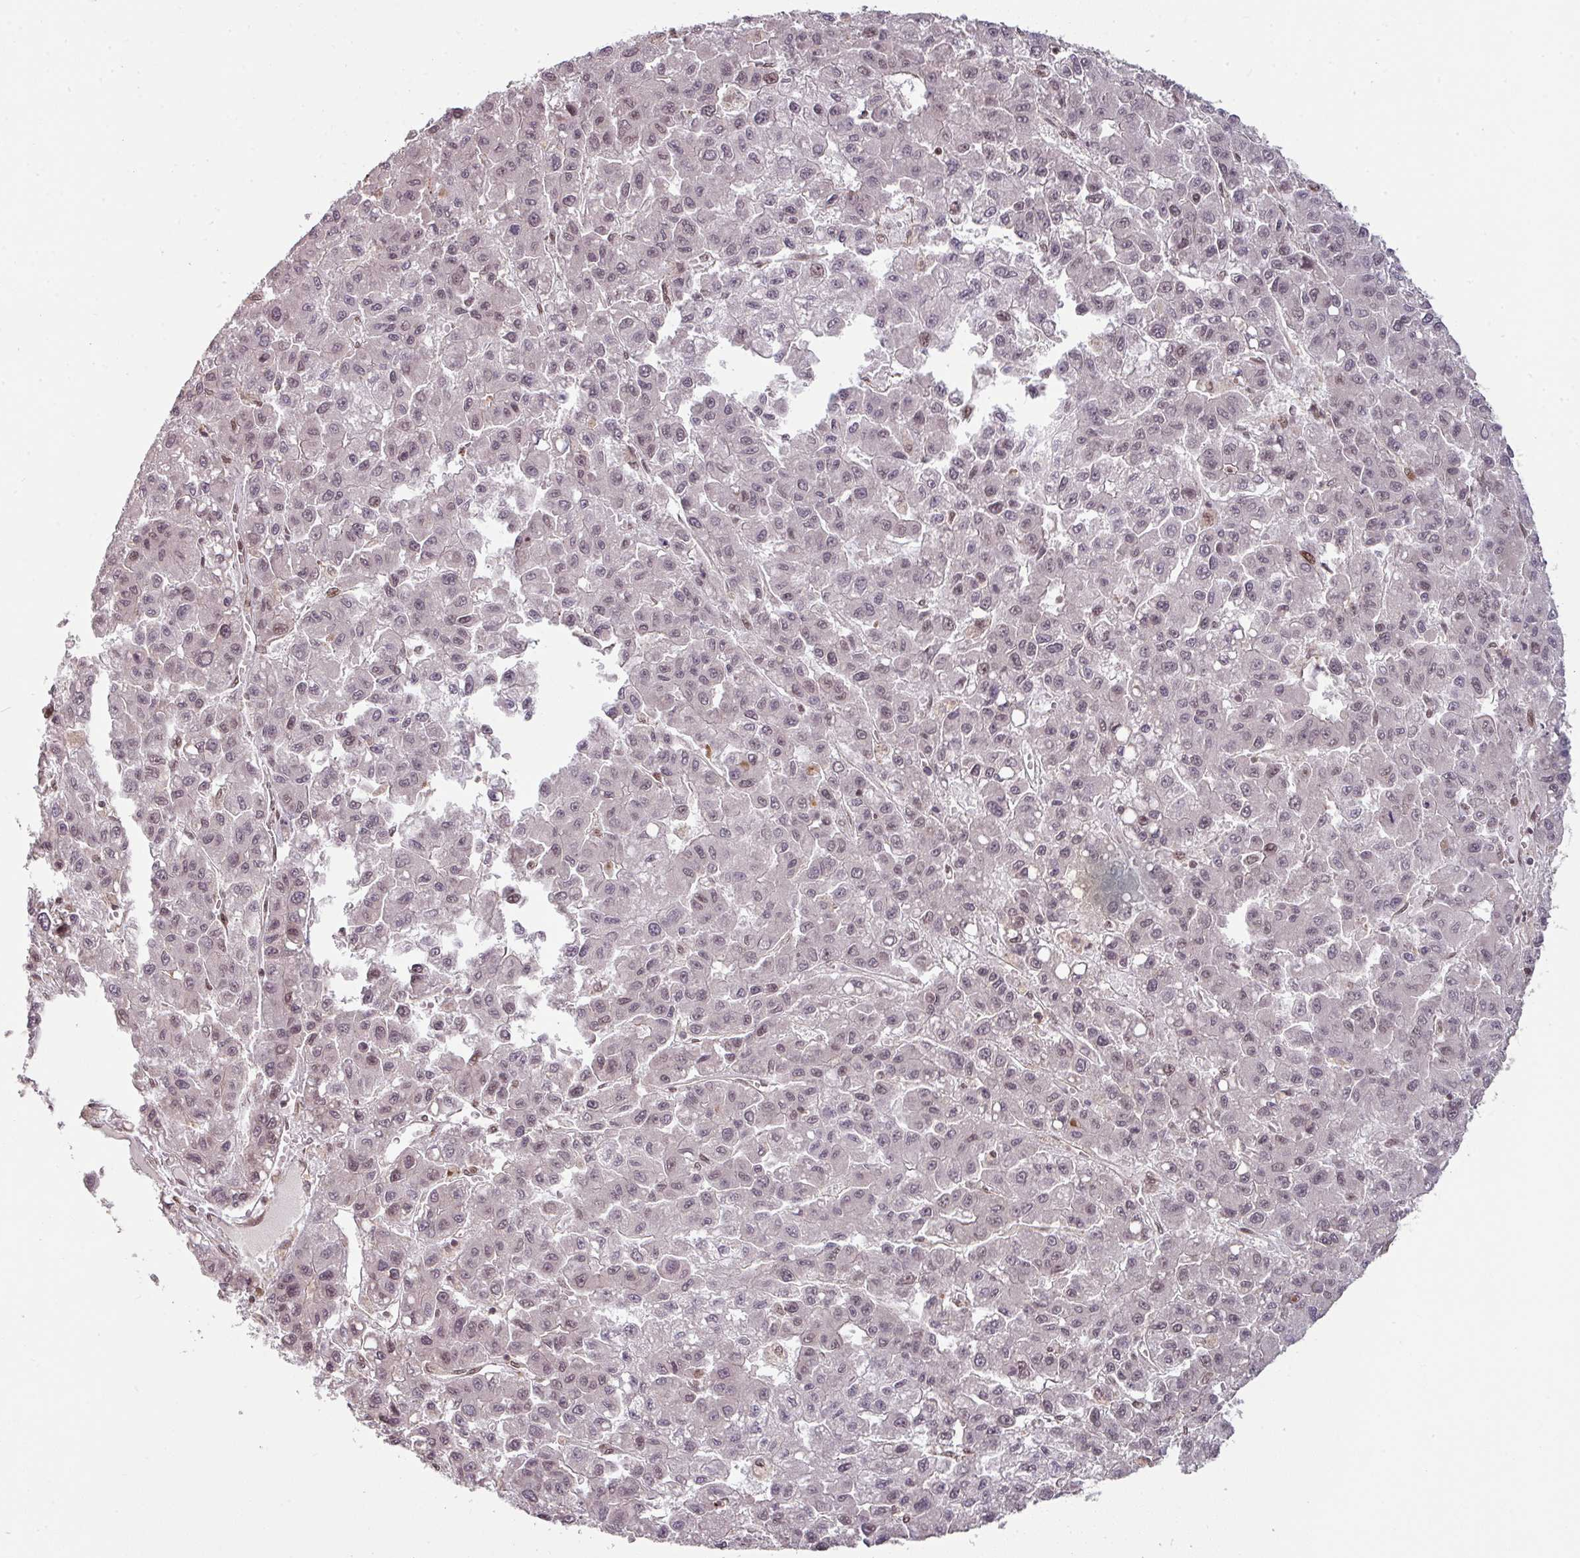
{"staining": {"intensity": "negative", "quantity": "none", "location": "none"}, "tissue": "liver cancer", "cell_type": "Tumor cells", "image_type": "cancer", "snomed": [{"axis": "morphology", "description": "Carcinoma, Hepatocellular, NOS"}, {"axis": "topography", "description": "Liver"}], "caption": "Immunohistochemical staining of human liver cancer (hepatocellular carcinoma) shows no significant staining in tumor cells.", "gene": "SIK3", "patient": {"sex": "male", "age": 70}}